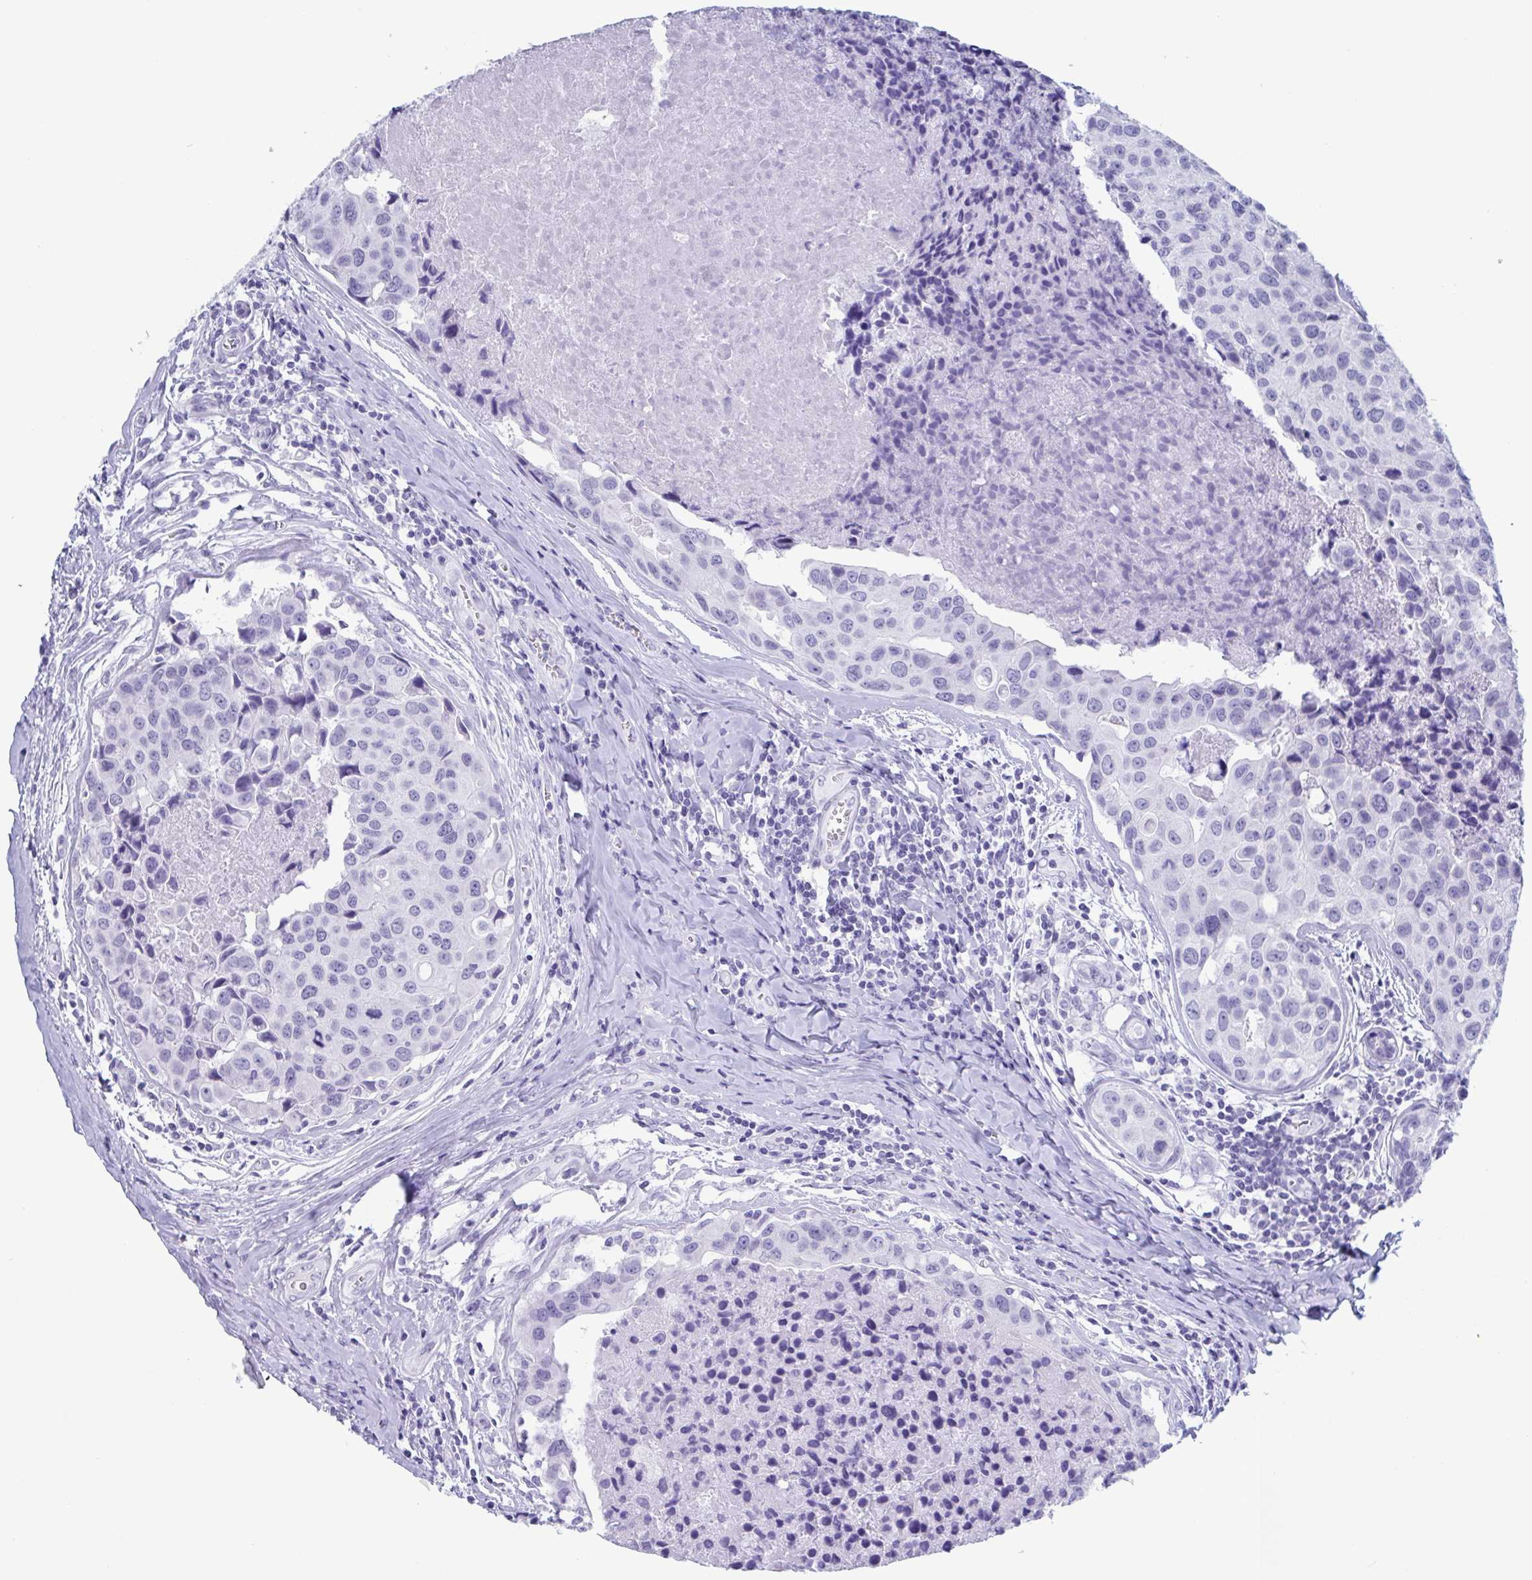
{"staining": {"intensity": "negative", "quantity": "none", "location": "none"}, "tissue": "breast cancer", "cell_type": "Tumor cells", "image_type": "cancer", "snomed": [{"axis": "morphology", "description": "Duct carcinoma"}, {"axis": "topography", "description": "Breast"}], "caption": "A histopathology image of breast cancer stained for a protein displays no brown staining in tumor cells. The staining is performed using DAB (3,3'-diaminobenzidine) brown chromogen with nuclei counter-stained in using hematoxylin.", "gene": "CDX4", "patient": {"sex": "female", "age": 24}}